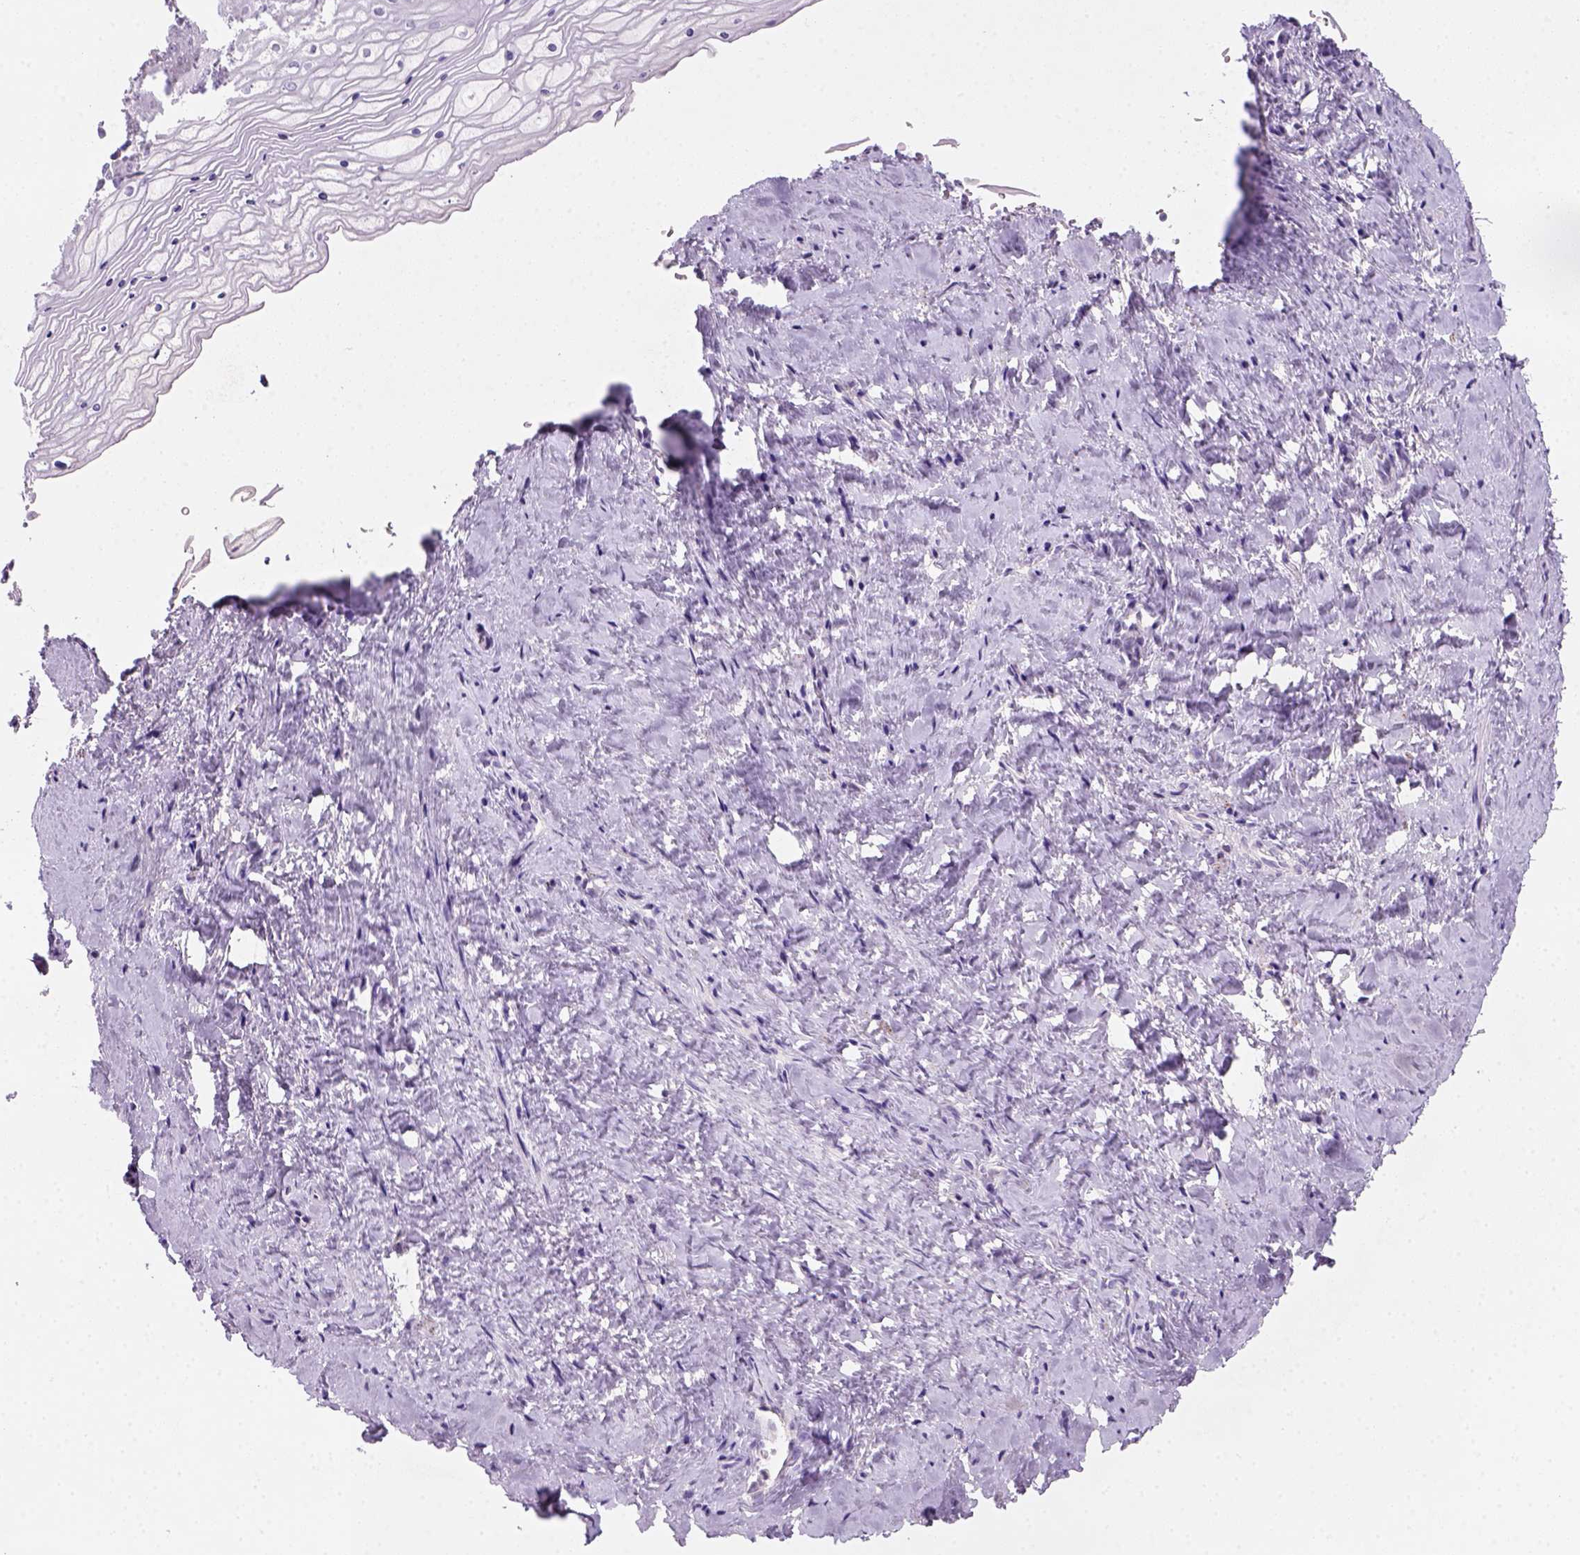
{"staining": {"intensity": "negative", "quantity": "none", "location": "none"}, "tissue": "vagina", "cell_type": "Squamous epithelial cells", "image_type": "normal", "snomed": [{"axis": "morphology", "description": "Normal tissue, NOS"}, {"axis": "topography", "description": "Vagina"}], "caption": "DAB immunohistochemical staining of unremarkable vagina displays no significant expression in squamous epithelial cells.", "gene": "ZMAT4", "patient": {"sex": "female", "age": 45}}